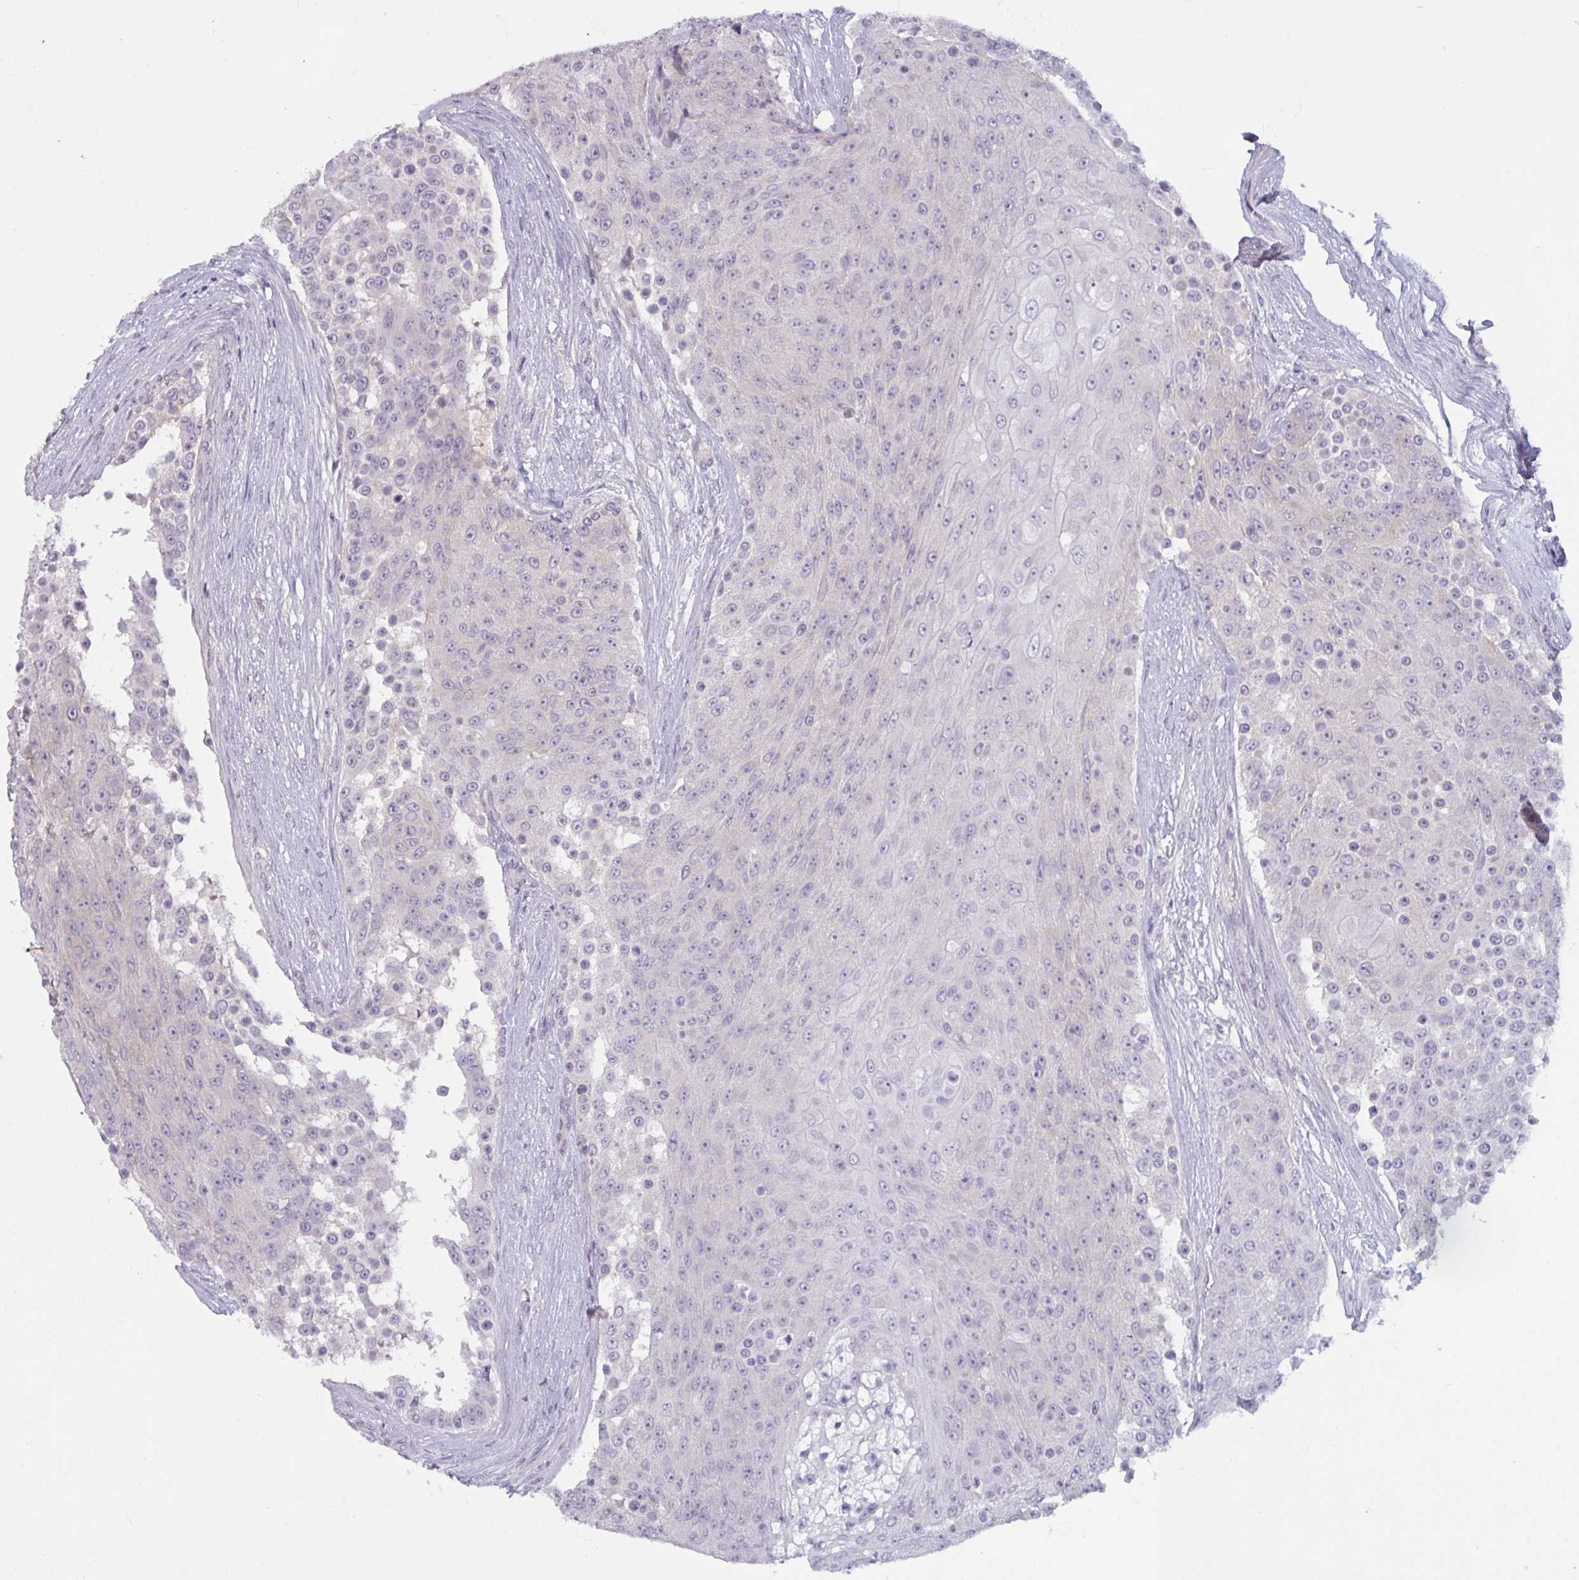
{"staining": {"intensity": "negative", "quantity": "none", "location": "none"}, "tissue": "urothelial cancer", "cell_type": "Tumor cells", "image_type": "cancer", "snomed": [{"axis": "morphology", "description": "Urothelial carcinoma, High grade"}, {"axis": "topography", "description": "Urinary bladder"}], "caption": "High power microscopy micrograph of an IHC image of high-grade urothelial carcinoma, revealing no significant expression in tumor cells. The staining is performed using DAB (3,3'-diaminobenzidine) brown chromogen with nuclei counter-stained in using hematoxylin.", "gene": "TBC1D4", "patient": {"sex": "female", "age": 63}}